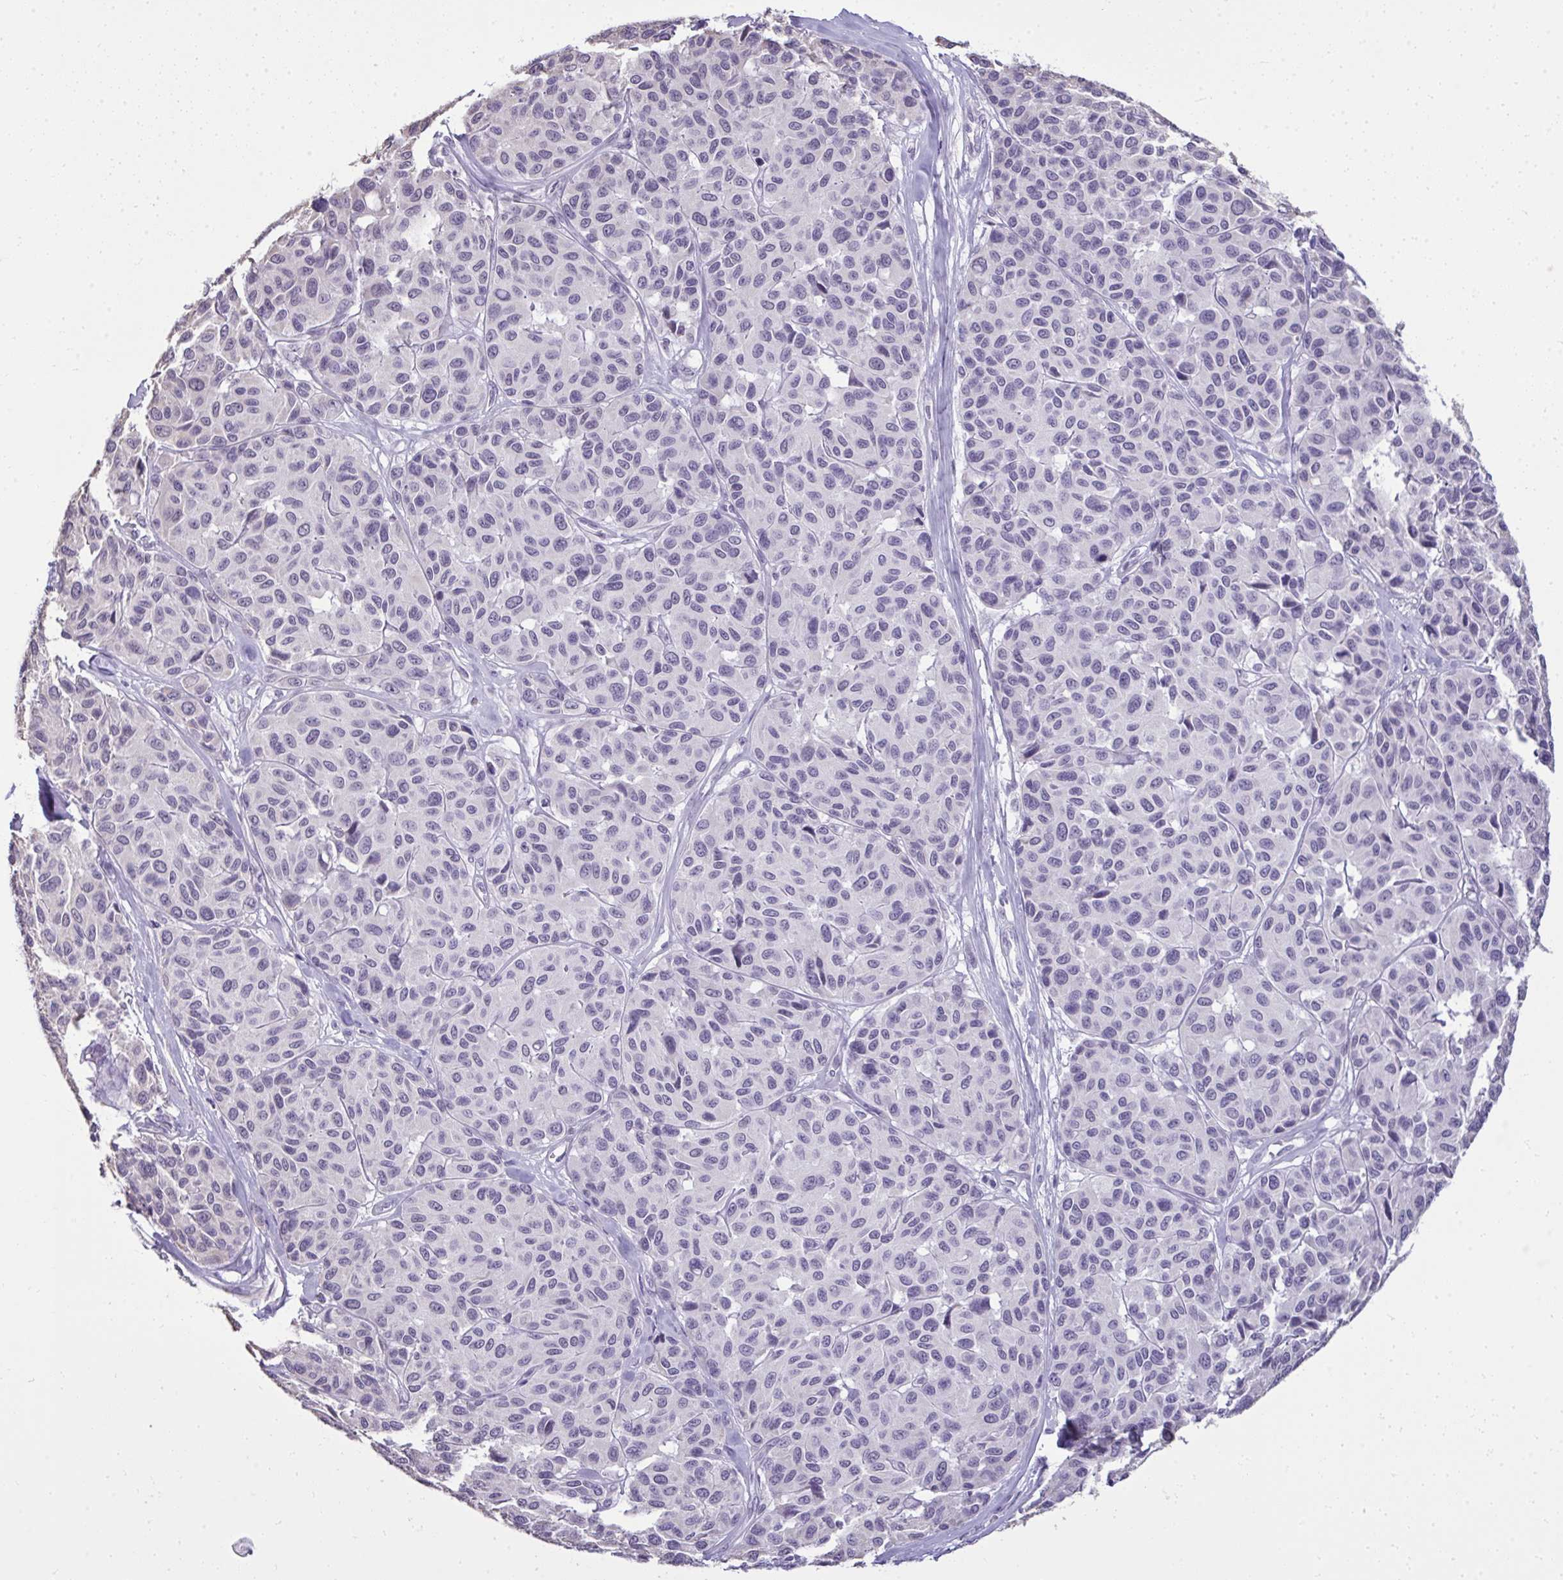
{"staining": {"intensity": "negative", "quantity": "none", "location": "none"}, "tissue": "melanoma", "cell_type": "Tumor cells", "image_type": "cancer", "snomed": [{"axis": "morphology", "description": "Malignant melanoma, NOS"}, {"axis": "topography", "description": "Skin"}], "caption": "Photomicrograph shows no significant protein expression in tumor cells of melanoma.", "gene": "NPPA", "patient": {"sex": "female", "age": 66}}